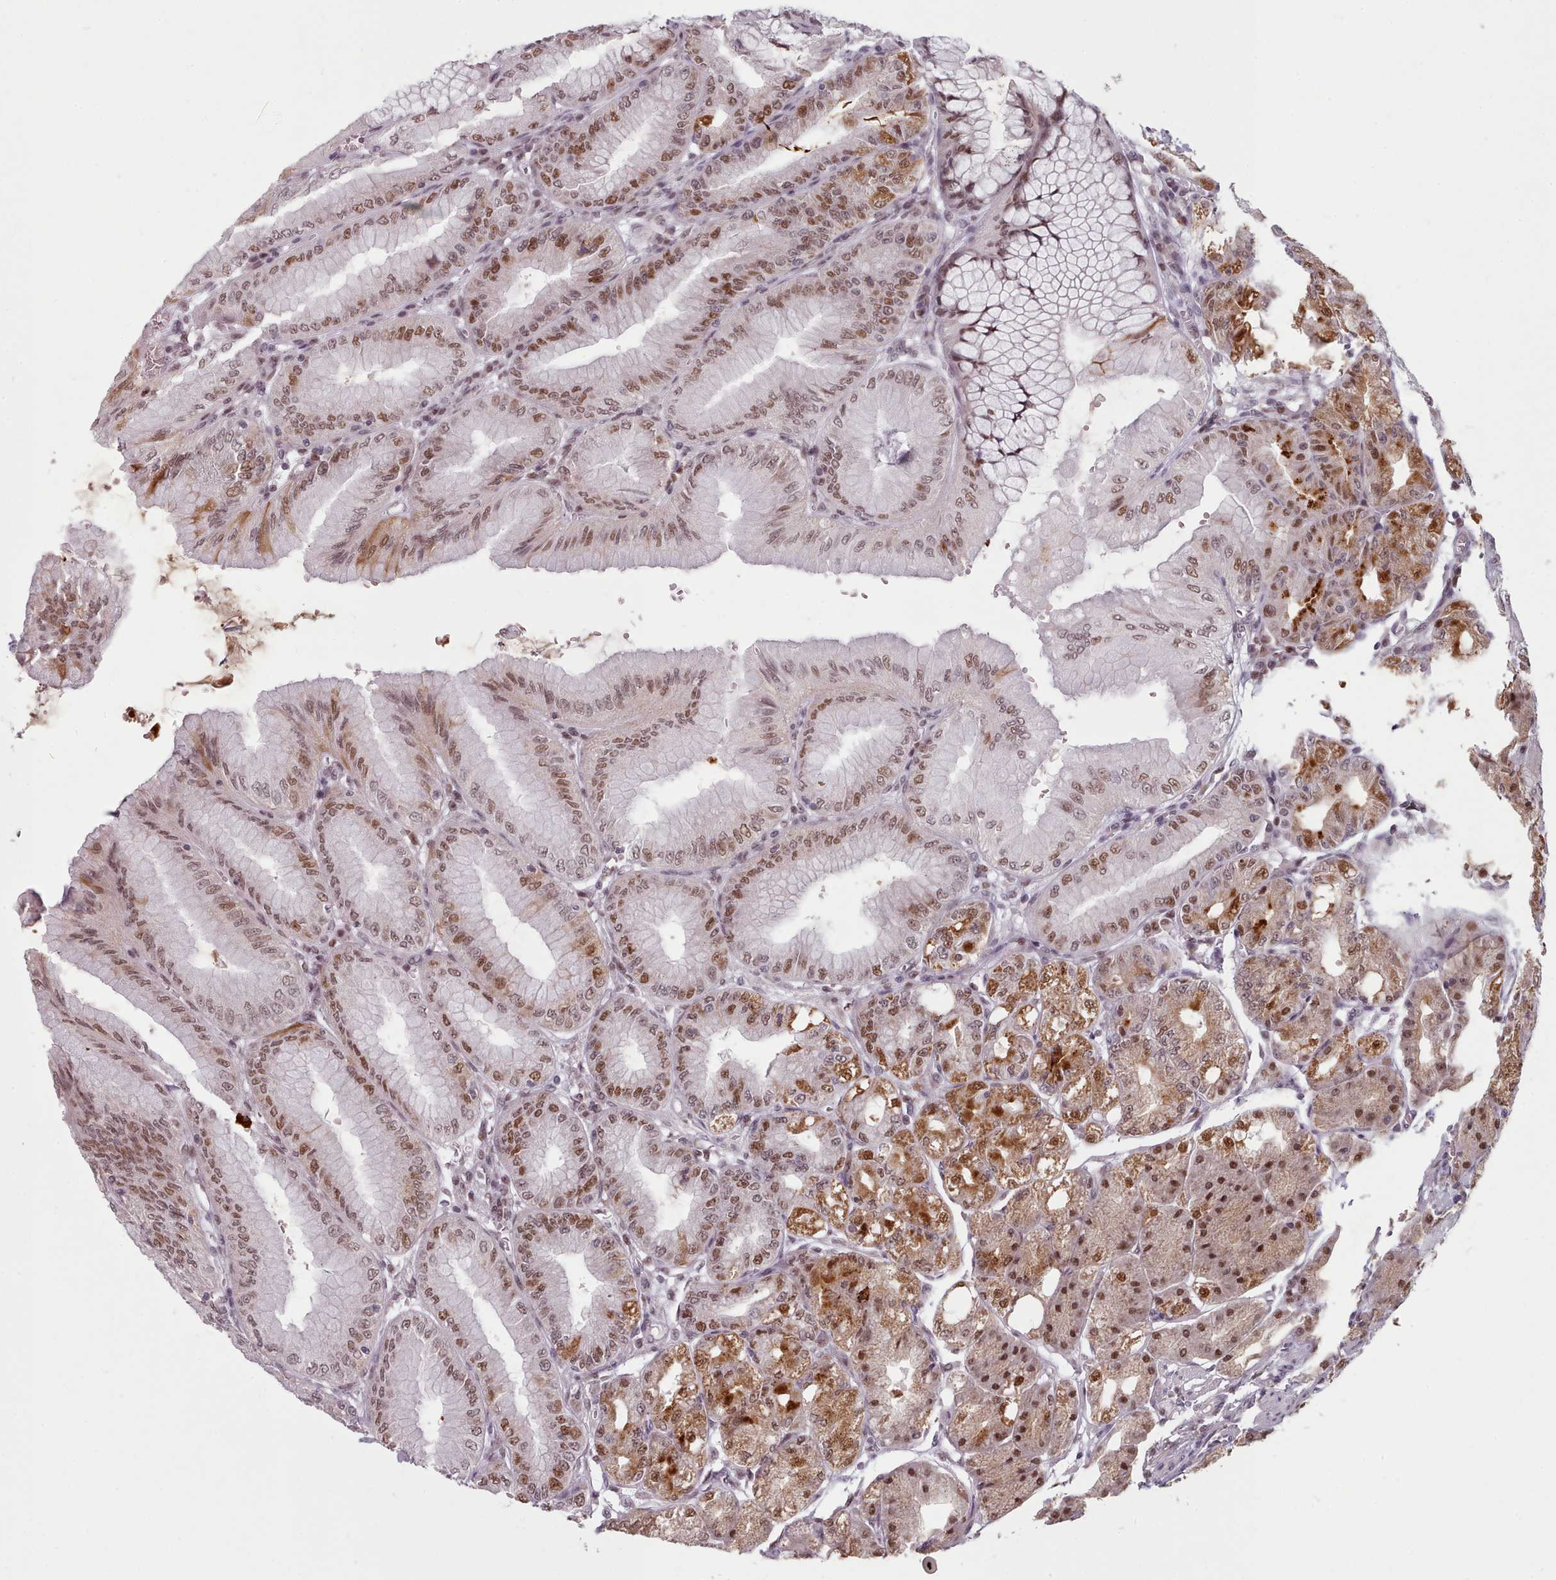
{"staining": {"intensity": "moderate", "quantity": ">75%", "location": "cytoplasmic/membranous,nuclear"}, "tissue": "stomach", "cell_type": "Glandular cells", "image_type": "normal", "snomed": [{"axis": "morphology", "description": "Normal tissue, NOS"}, {"axis": "topography", "description": "Stomach, lower"}], "caption": "An immunohistochemistry (IHC) image of benign tissue is shown. Protein staining in brown highlights moderate cytoplasmic/membranous,nuclear positivity in stomach within glandular cells.", "gene": "SRSF9", "patient": {"sex": "male", "age": 71}}